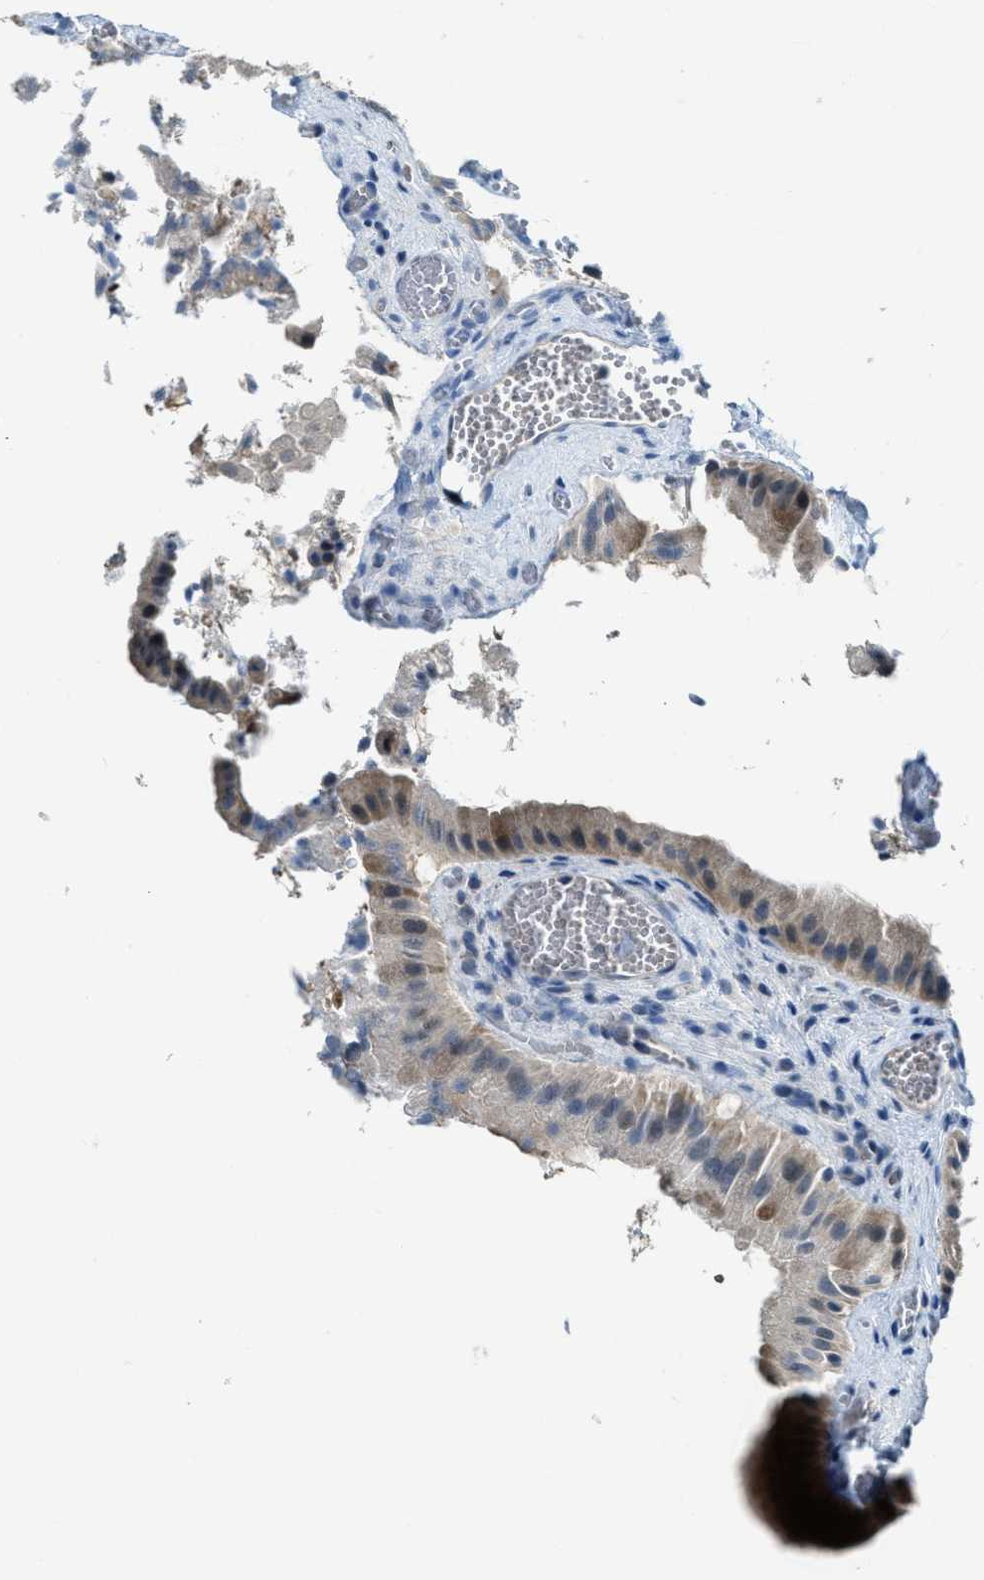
{"staining": {"intensity": "weak", "quantity": ">75%", "location": "cytoplasmic/membranous"}, "tissue": "gallbladder", "cell_type": "Glandular cells", "image_type": "normal", "snomed": [{"axis": "morphology", "description": "Normal tissue, NOS"}, {"axis": "topography", "description": "Gallbladder"}], "caption": "Protein expression analysis of normal gallbladder reveals weak cytoplasmic/membranous staining in approximately >75% of glandular cells.", "gene": "CDON", "patient": {"sex": "male", "age": 49}}